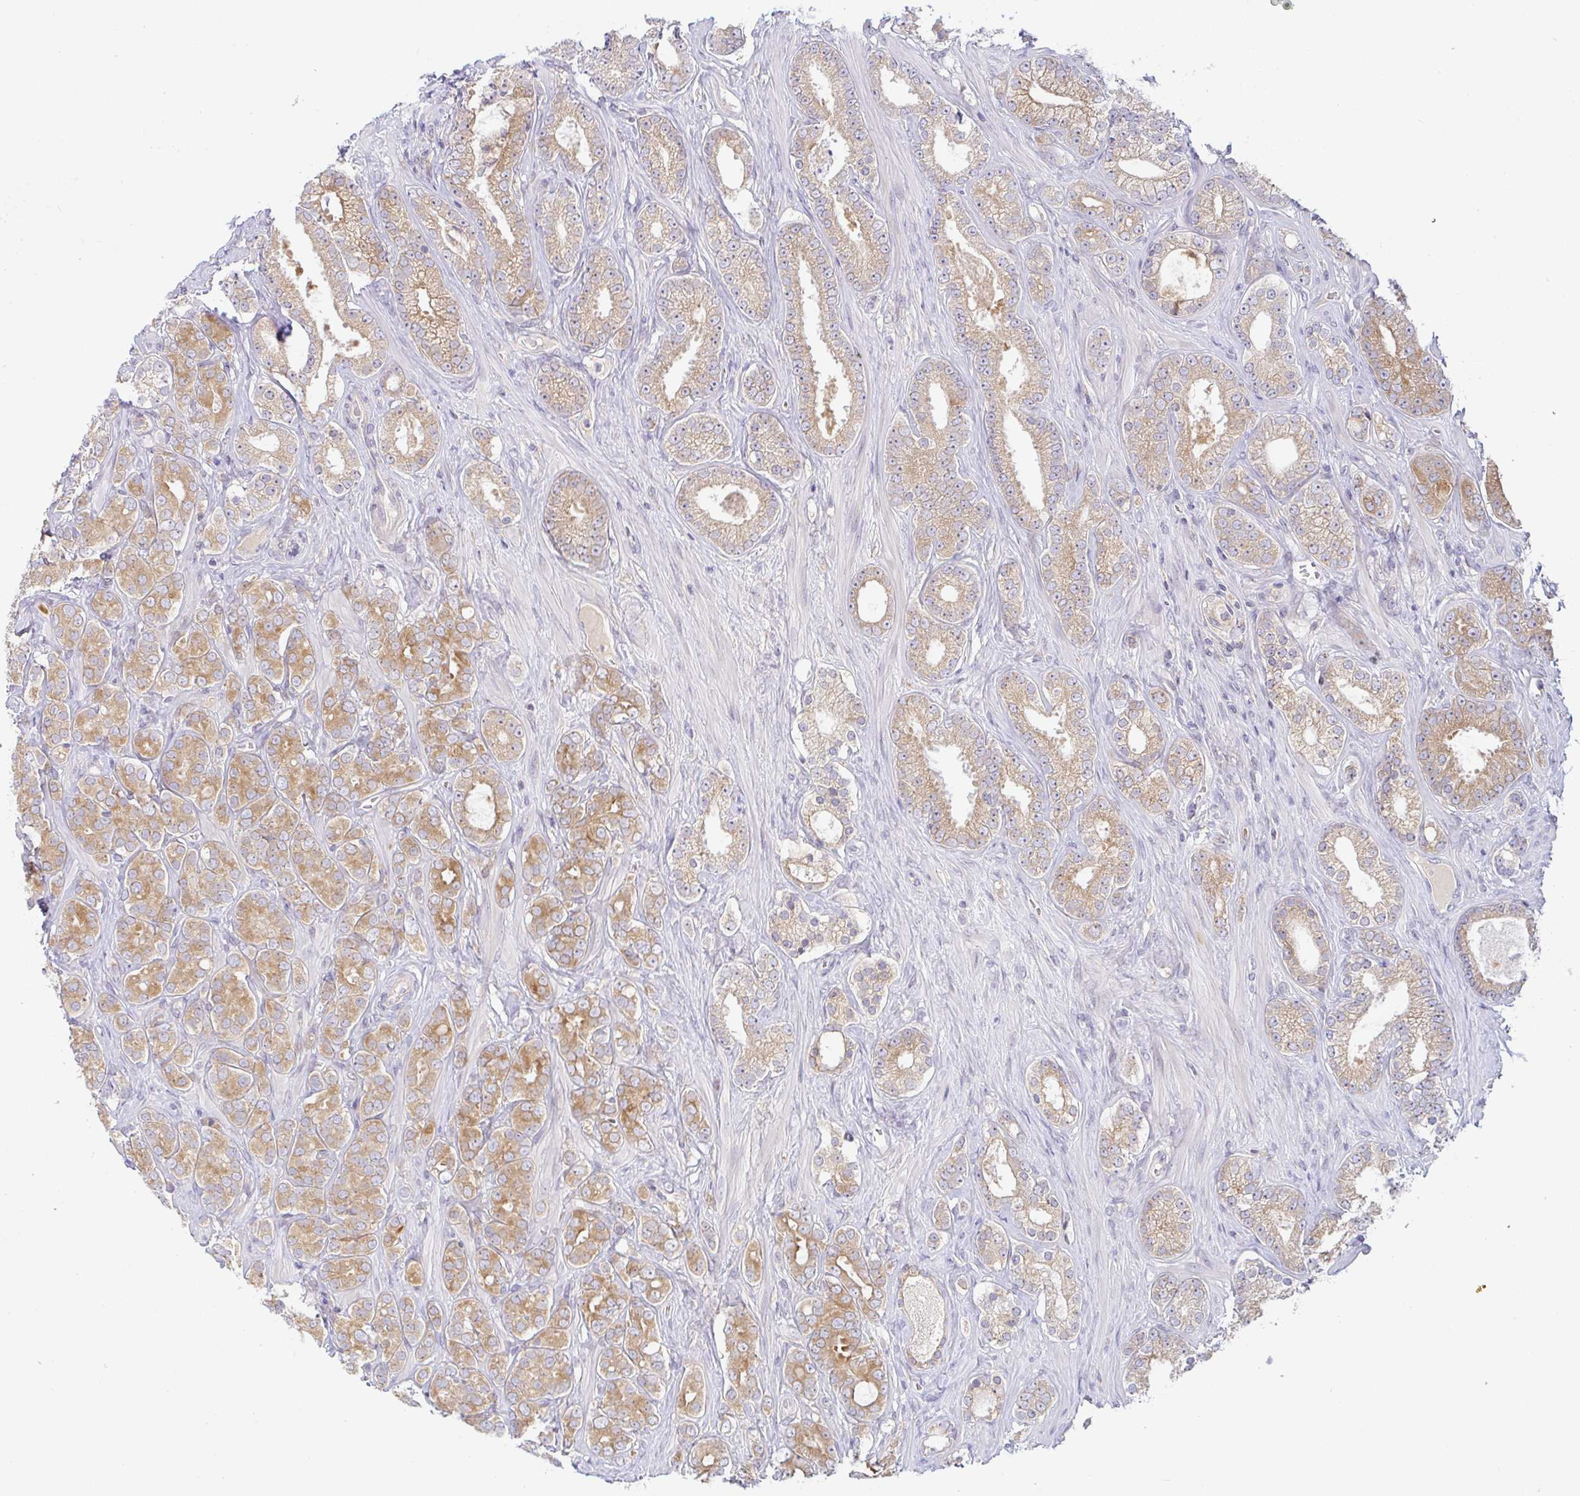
{"staining": {"intensity": "moderate", "quantity": ">75%", "location": "cytoplasmic/membranous"}, "tissue": "prostate cancer", "cell_type": "Tumor cells", "image_type": "cancer", "snomed": [{"axis": "morphology", "description": "Adenocarcinoma, High grade"}, {"axis": "topography", "description": "Prostate"}], "caption": "Immunohistochemistry (IHC) micrograph of human adenocarcinoma (high-grade) (prostate) stained for a protein (brown), which reveals medium levels of moderate cytoplasmic/membranous staining in about >75% of tumor cells.", "gene": "DERL2", "patient": {"sex": "male", "age": 66}}